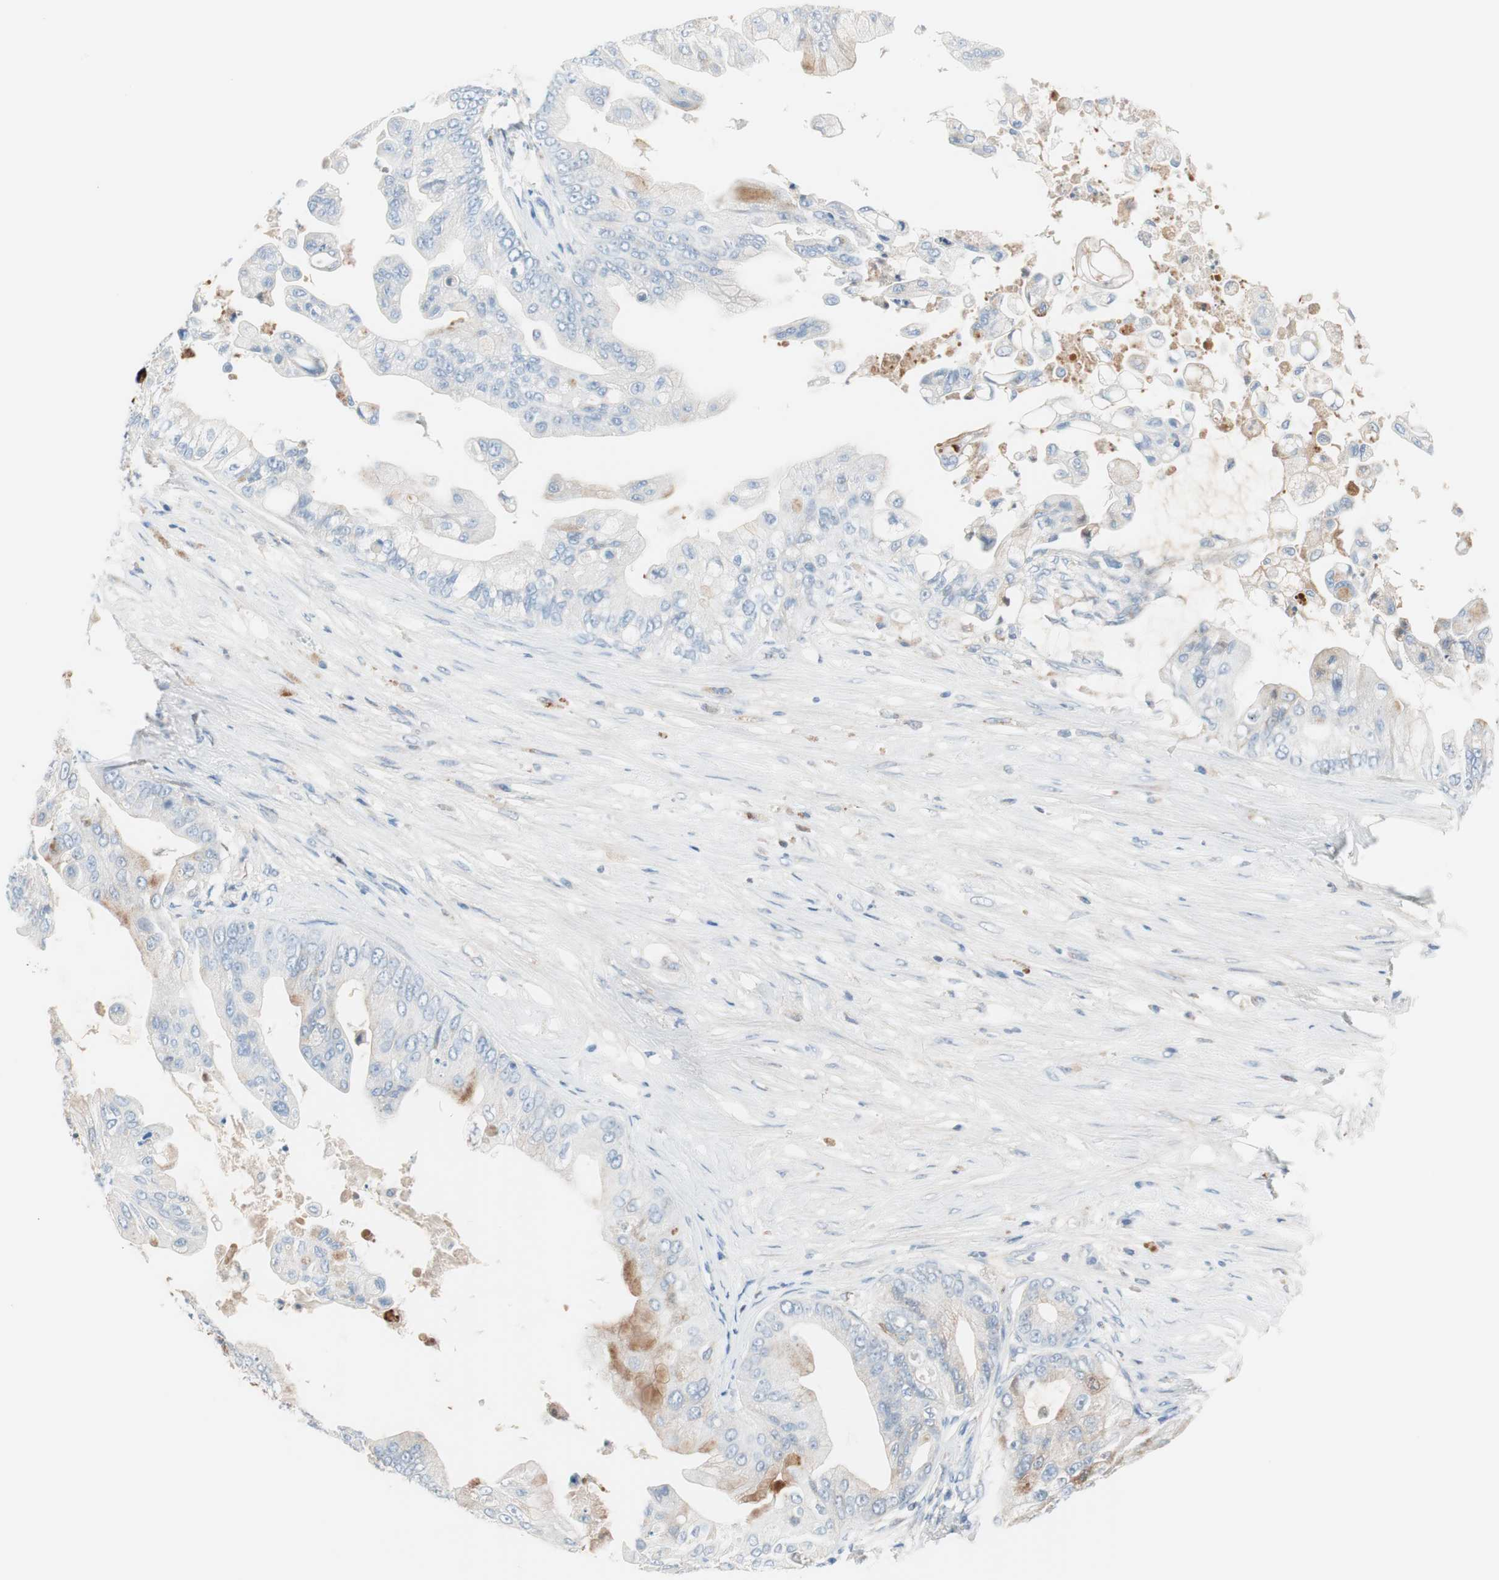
{"staining": {"intensity": "negative", "quantity": "none", "location": "none"}, "tissue": "pancreatic cancer", "cell_type": "Tumor cells", "image_type": "cancer", "snomed": [{"axis": "morphology", "description": "Adenocarcinoma, NOS"}, {"axis": "topography", "description": "Pancreas"}], "caption": "Pancreatic adenocarcinoma was stained to show a protein in brown. There is no significant expression in tumor cells. (DAB immunohistochemistry, high magnification).", "gene": "RBP4", "patient": {"sex": "female", "age": 75}}